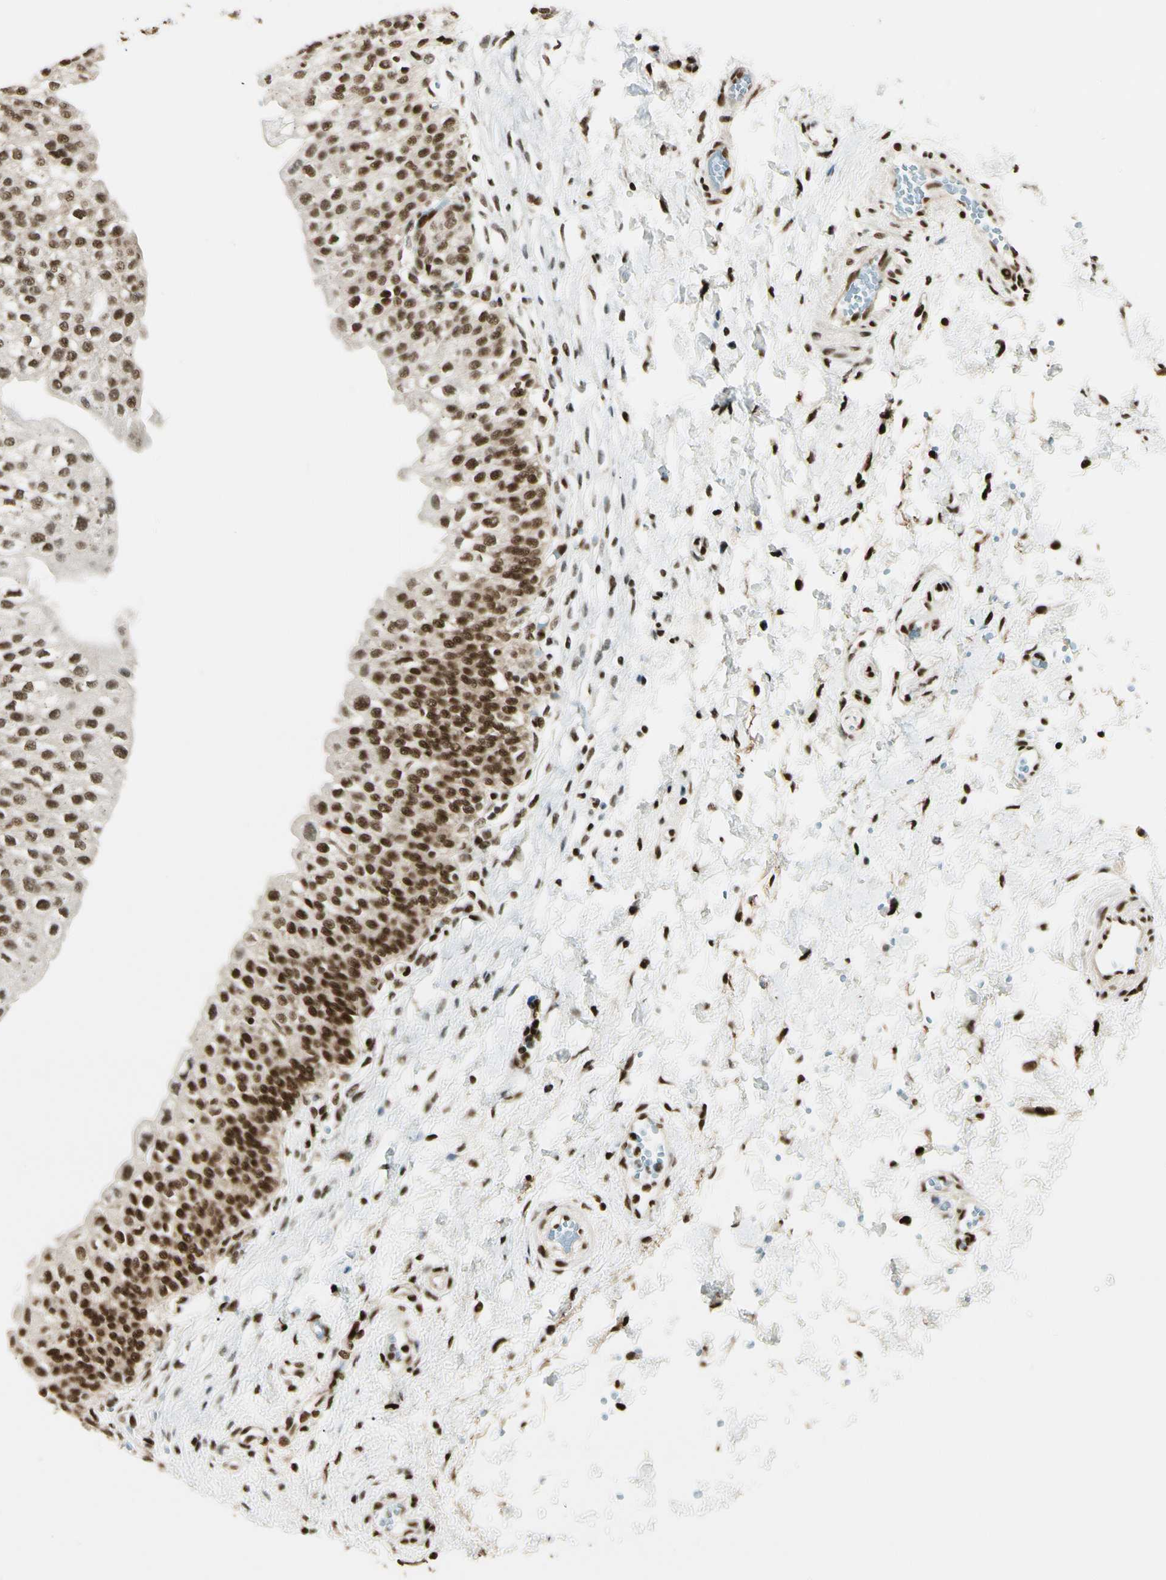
{"staining": {"intensity": "strong", "quantity": ">75%", "location": "nuclear"}, "tissue": "urinary bladder", "cell_type": "Urothelial cells", "image_type": "normal", "snomed": [{"axis": "morphology", "description": "Normal tissue, NOS"}, {"axis": "topography", "description": "Urinary bladder"}], "caption": "About >75% of urothelial cells in benign urinary bladder display strong nuclear protein expression as visualized by brown immunohistochemical staining.", "gene": "FUS", "patient": {"sex": "male", "age": 55}}